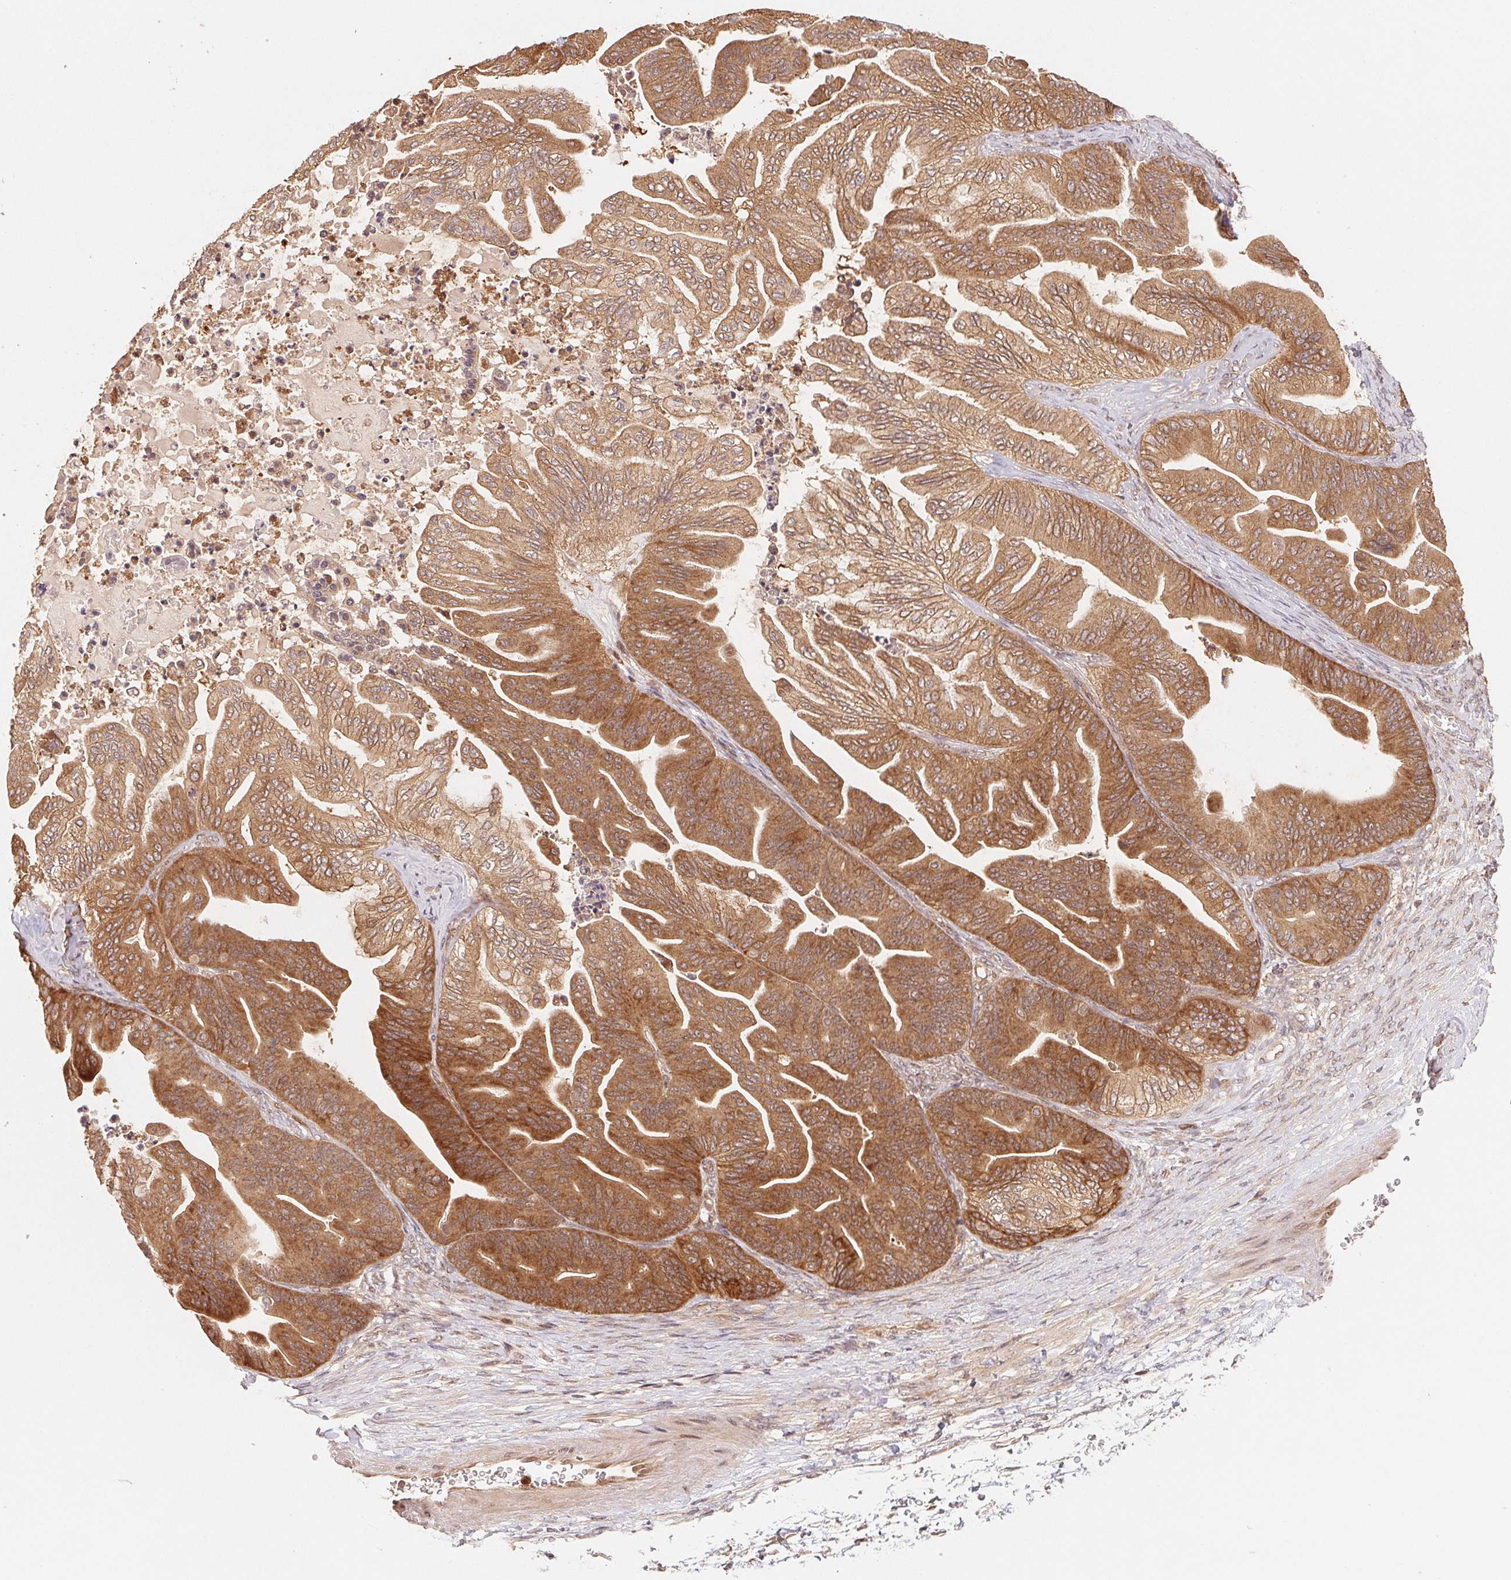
{"staining": {"intensity": "moderate", "quantity": ">75%", "location": "cytoplasmic/membranous,nuclear"}, "tissue": "ovarian cancer", "cell_type": "Tumor cells", "image_type": "cancer", "snomed": [{"axis": "morphology", "description": "Cystadenocarcinoma, mucinous, NOS"}, {"axis": "topography", "description": "Ovary"}], "caption": "This histopathology image reveals immunohistochemistry staining of ovarian cancer, with medium moderate cytoplasmic/membranous and nuclear staining in approximately >75% of tumor cells.", "gene": "CCDC102B", "patient": {"sex": "female", "age": 67}}